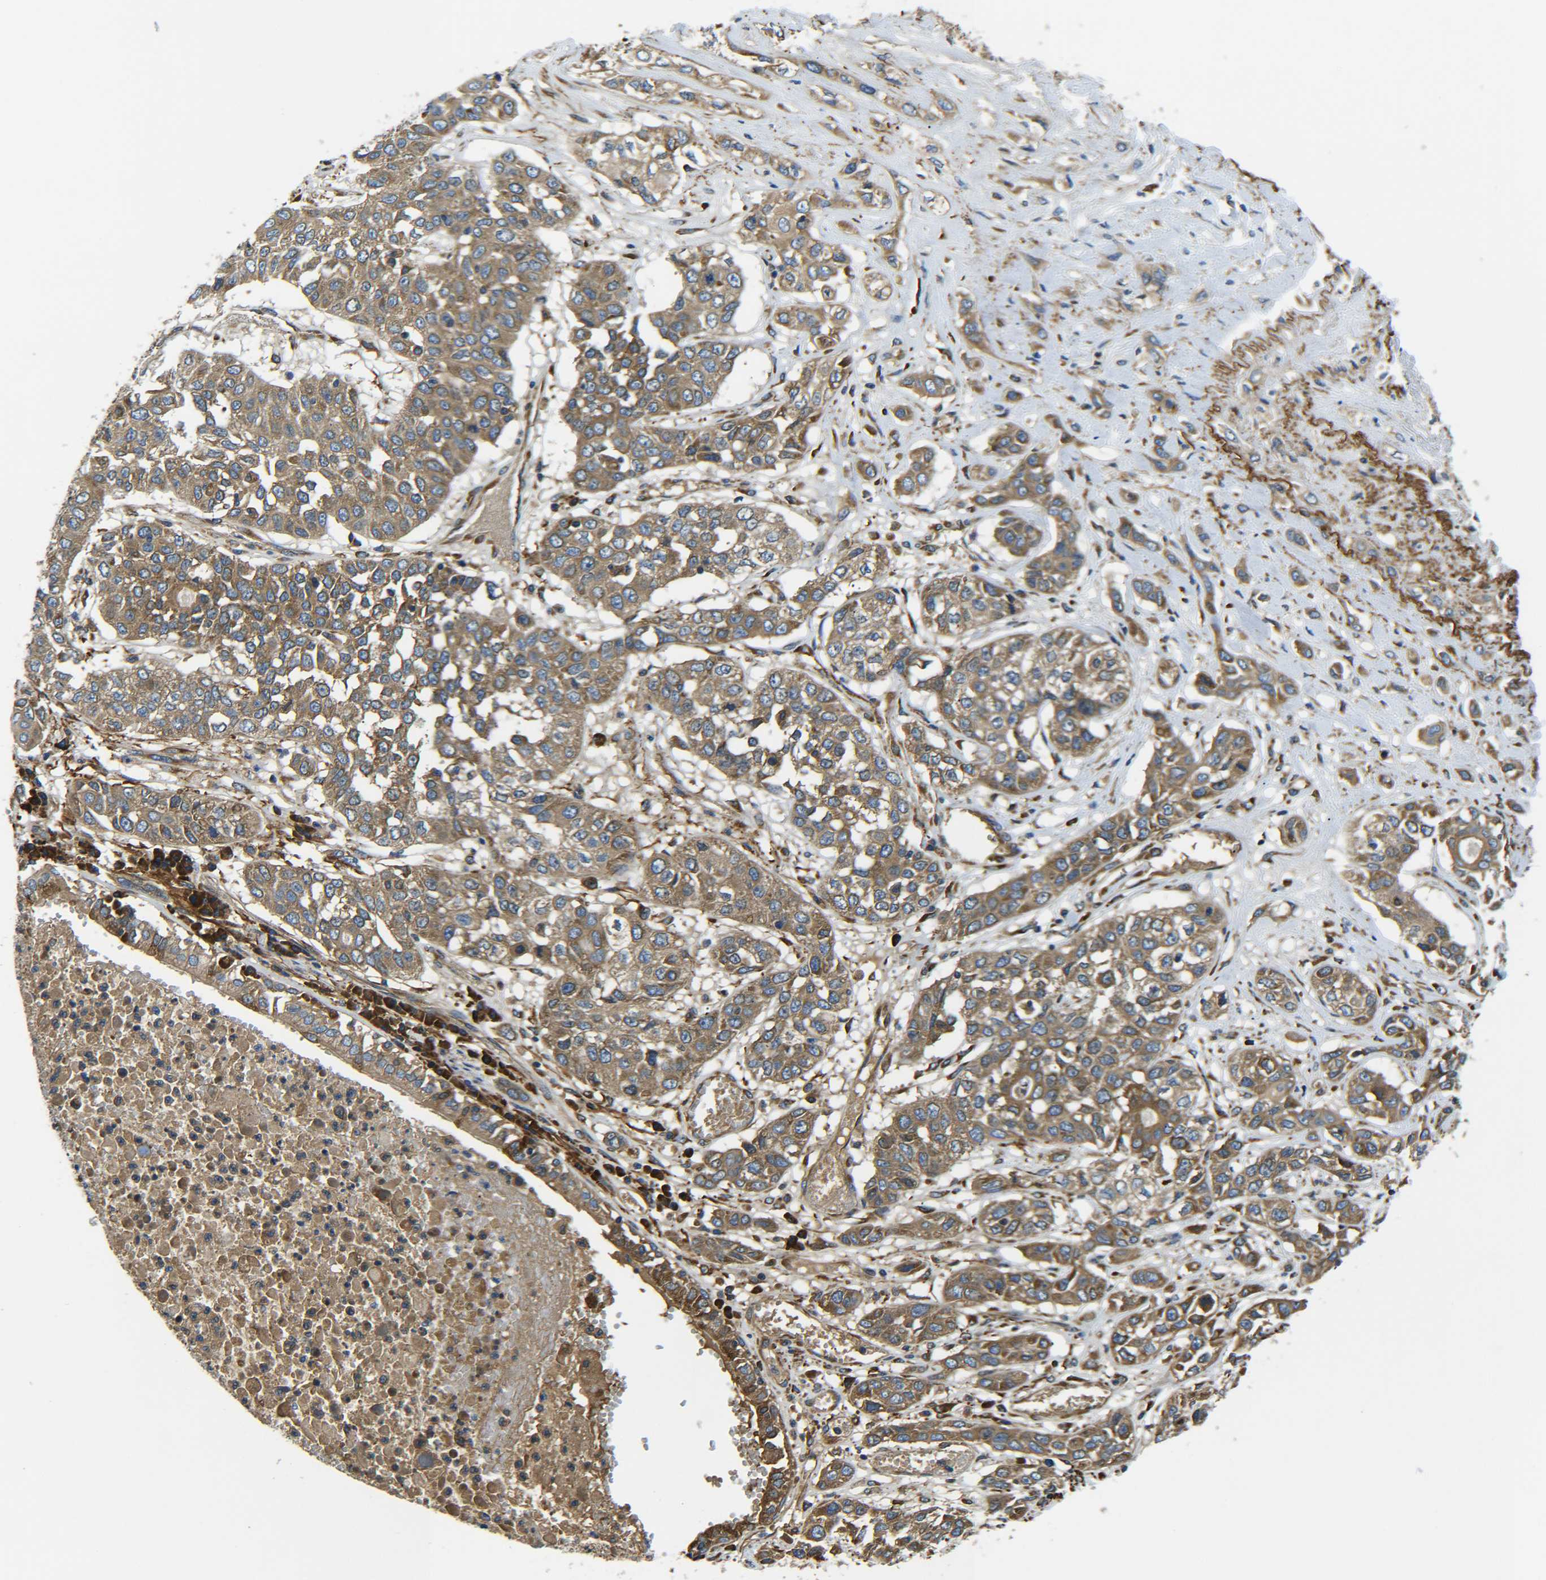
{"staining": {"intensity": "moderate", "quantity": ">75%", "location": "cytoplasmic/membranous"}, "tissue": "lung cancer", "cell_type": "Tumor cells", "image_type": "cancer", "snomed": [{"axis": "morphology", "description": "Squamous cell carcinoma, NOS"}, {"axis": "topography", "description": "Lung"}], "caption": "Immunohistochemistry of human lung cancer reveals medium levels of moderate cytoplasmic/membranous staining in approximately >75% of tumor cells.", "gene": "PREB", "patient": {"sex": "male", "age": 71}}